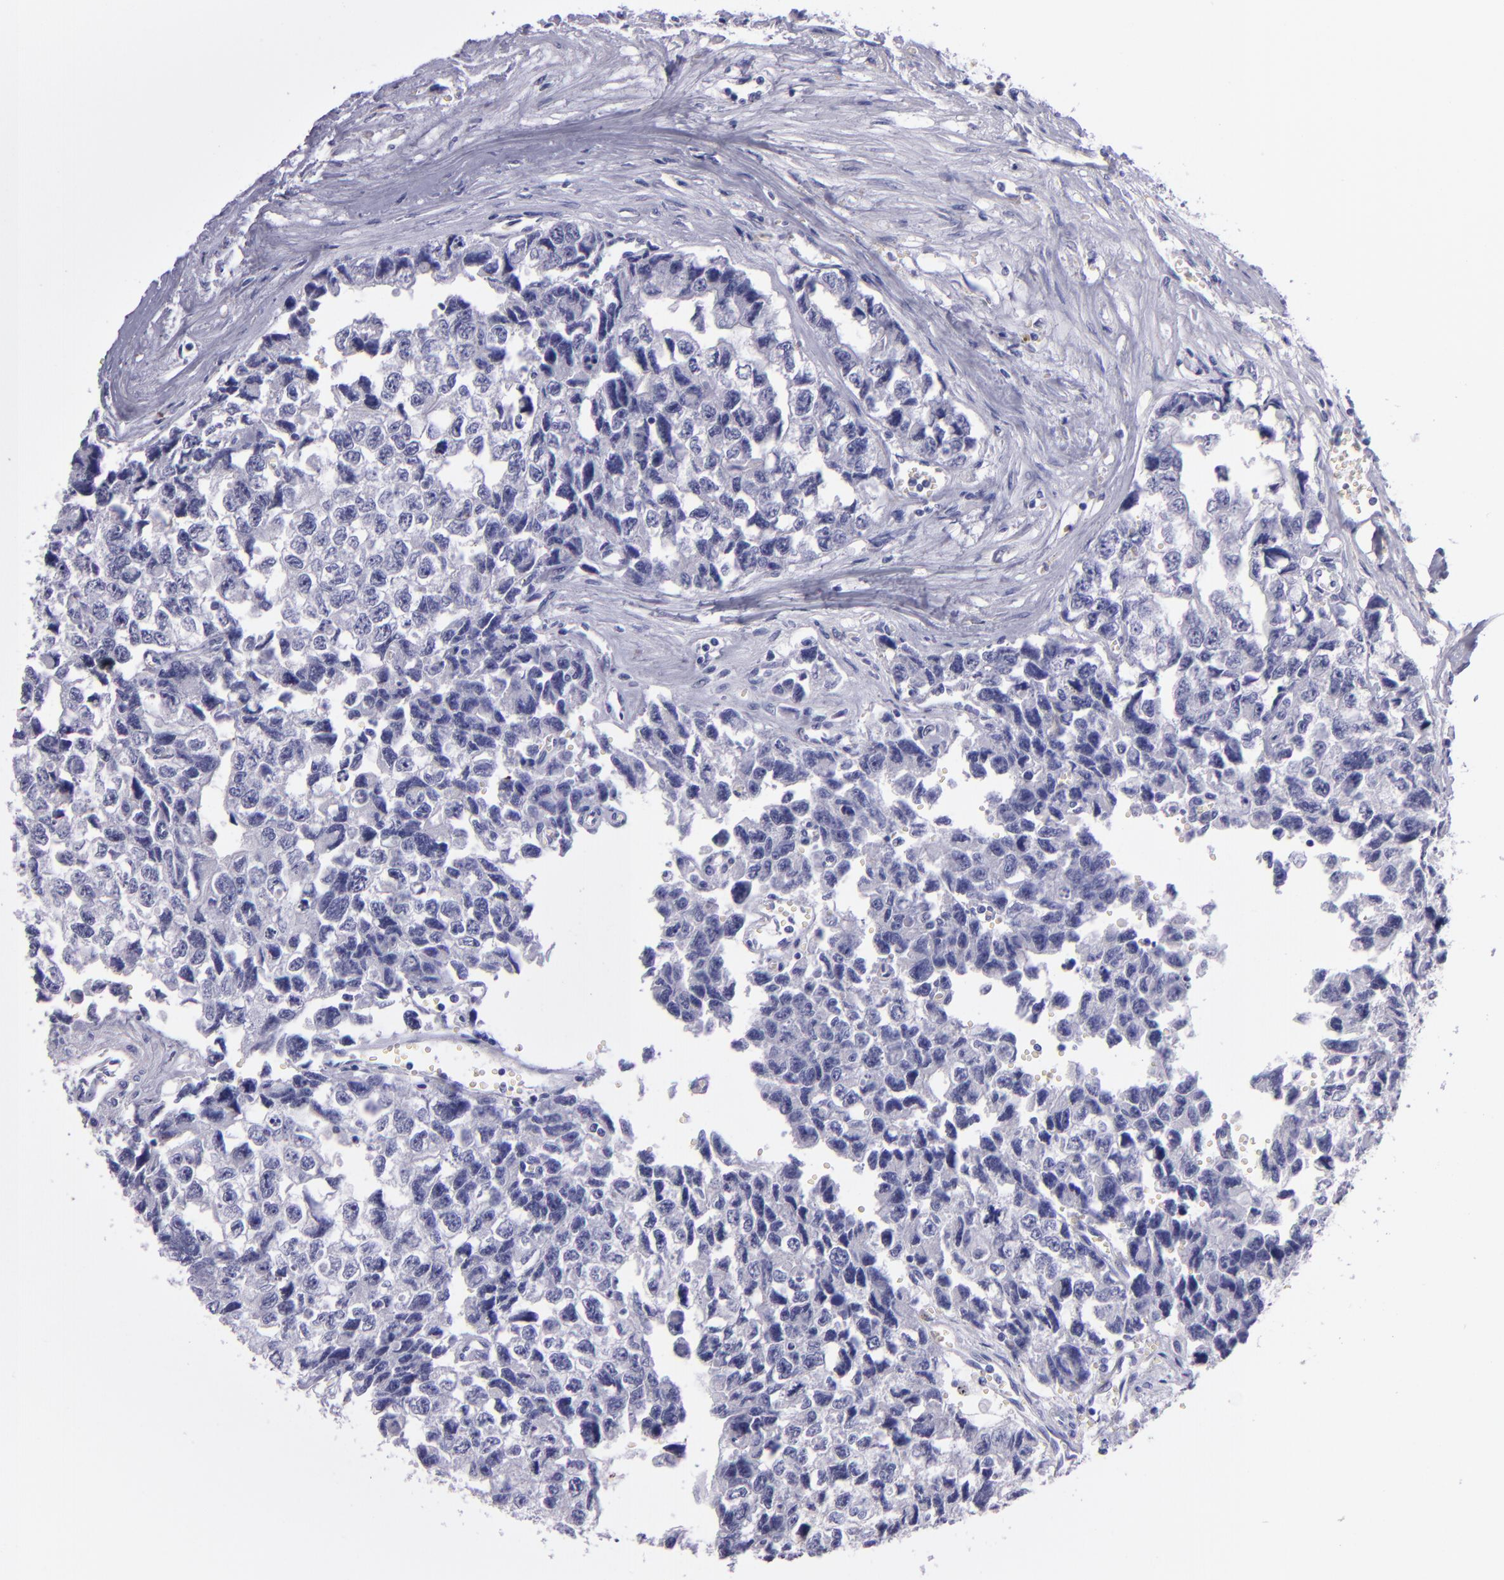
{"staining": {"intensity": "negative", "quantity": "none", "location": "none"}, "tissue": "testis cancer", "cell_type": "Tumor cells", "image_type": "cancer", "snomed": [{"axis": "morphology", "description": "Carcinoma, Embryonal, NOS"}, {"axis": "topography", "description": "Testis"}], "caption": "A high-resolution histopathology image shows immunohistochemistry staining of testis cancer, which shows no significant staining in tumor cells.", "gene": "TNNT3", "patient": {"sex": "male", "age": 31}}